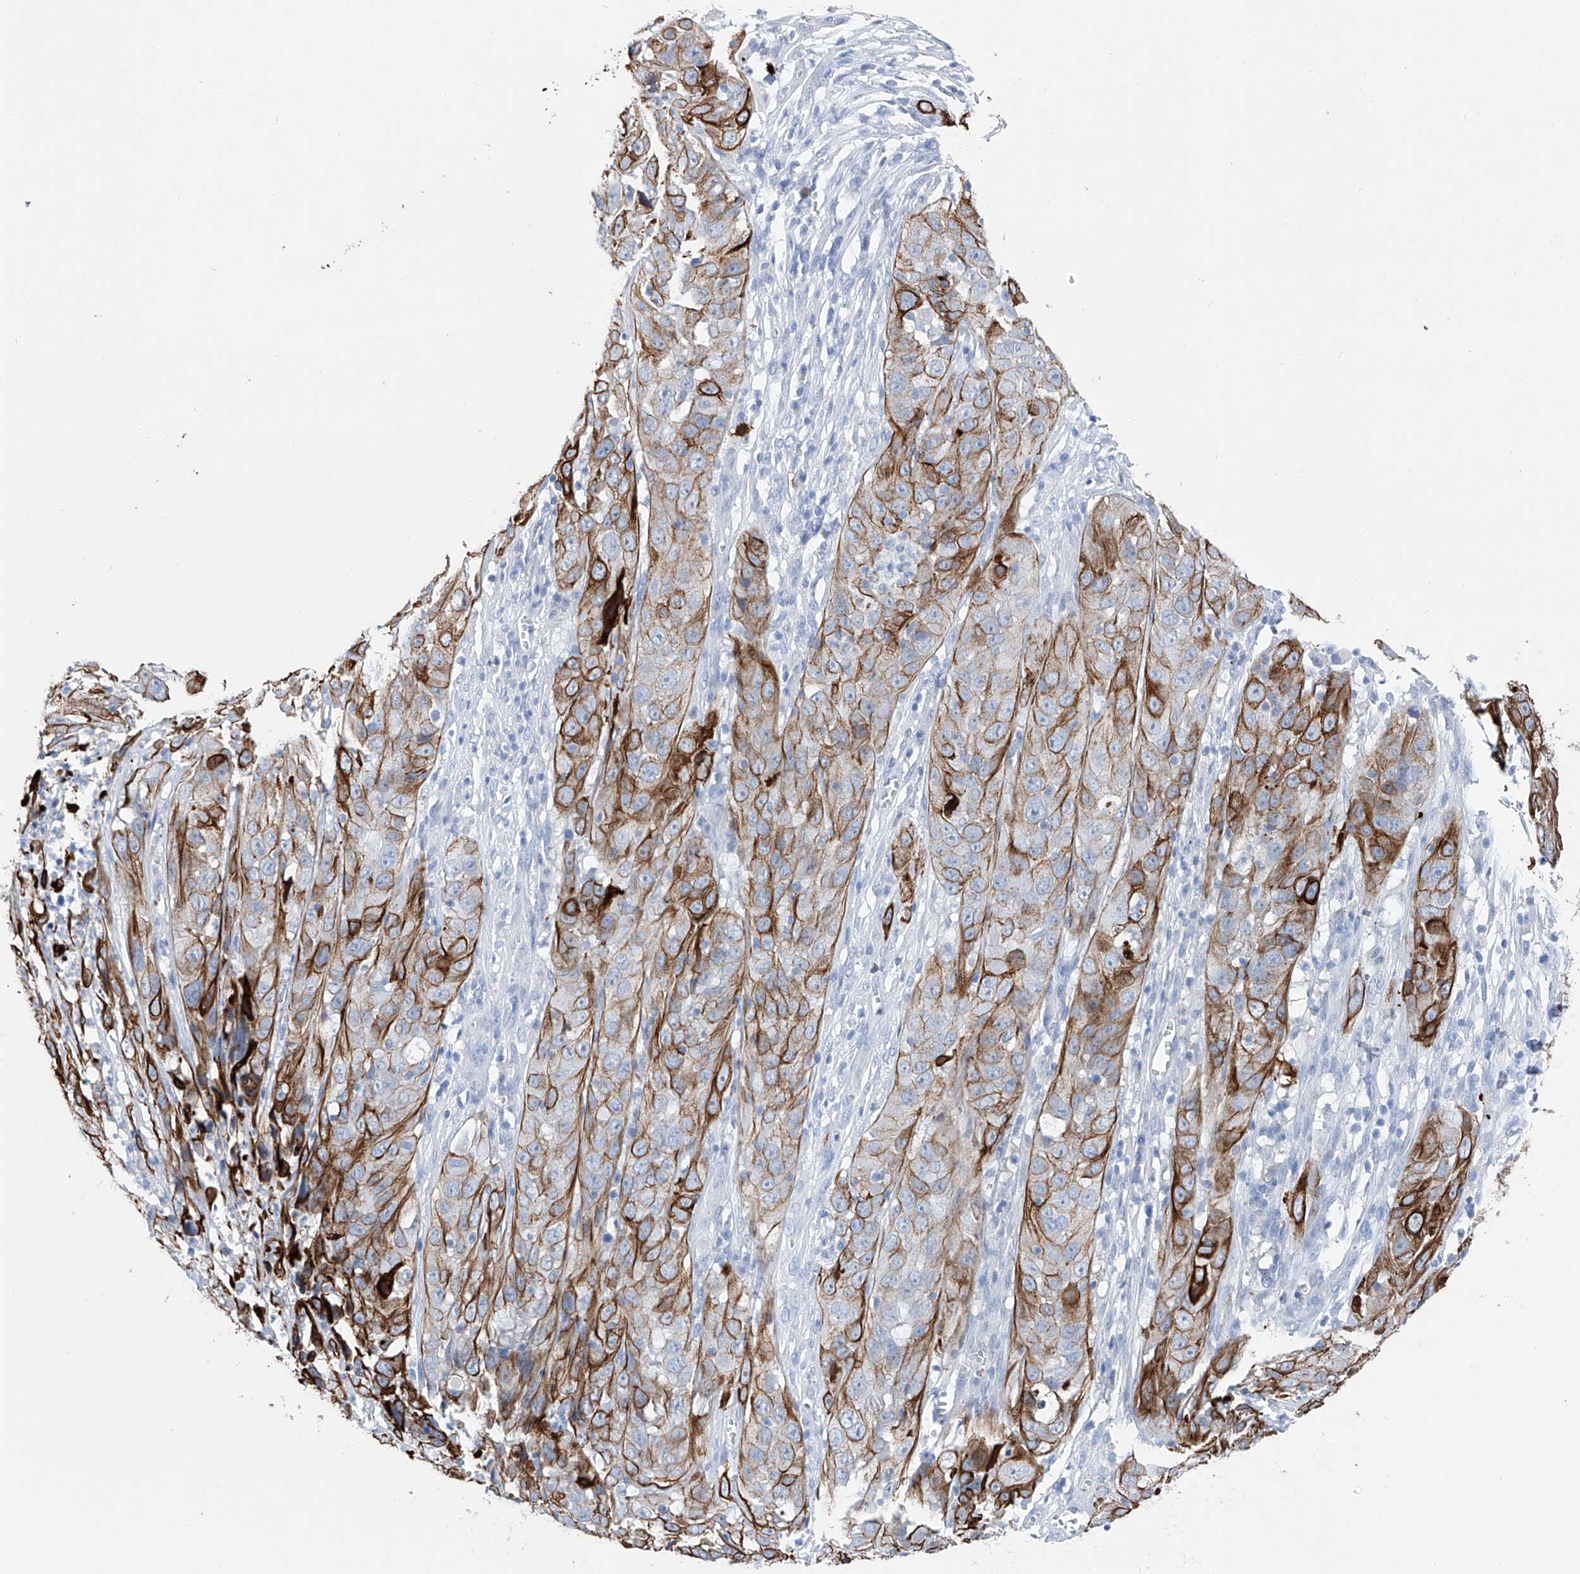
{"staining": {"intensity": "strong", "quantity": "25%-75%", "location": "cytoplasmic/membranous"}, "tissue": "cervical cancer", "cell_type": "Tumor cells", "image_type": "cancer", "snomed": [{"axis": "morphology", "description": "Squamous cell carcinoma, NOS"}, {"axis": "topography", "description": "Cervix"}], "caption": "High-magnification brightfield microscopy of cervical cancer stained with DAB (brown) and counterstained with hematoxylin (blue). tumor cells exhibit strong cytoplasmic/membranous staining is seen in approximately25%-75% of cells.", "gene": "FRS3", "patient": {"sex": "female", "age": 32}}